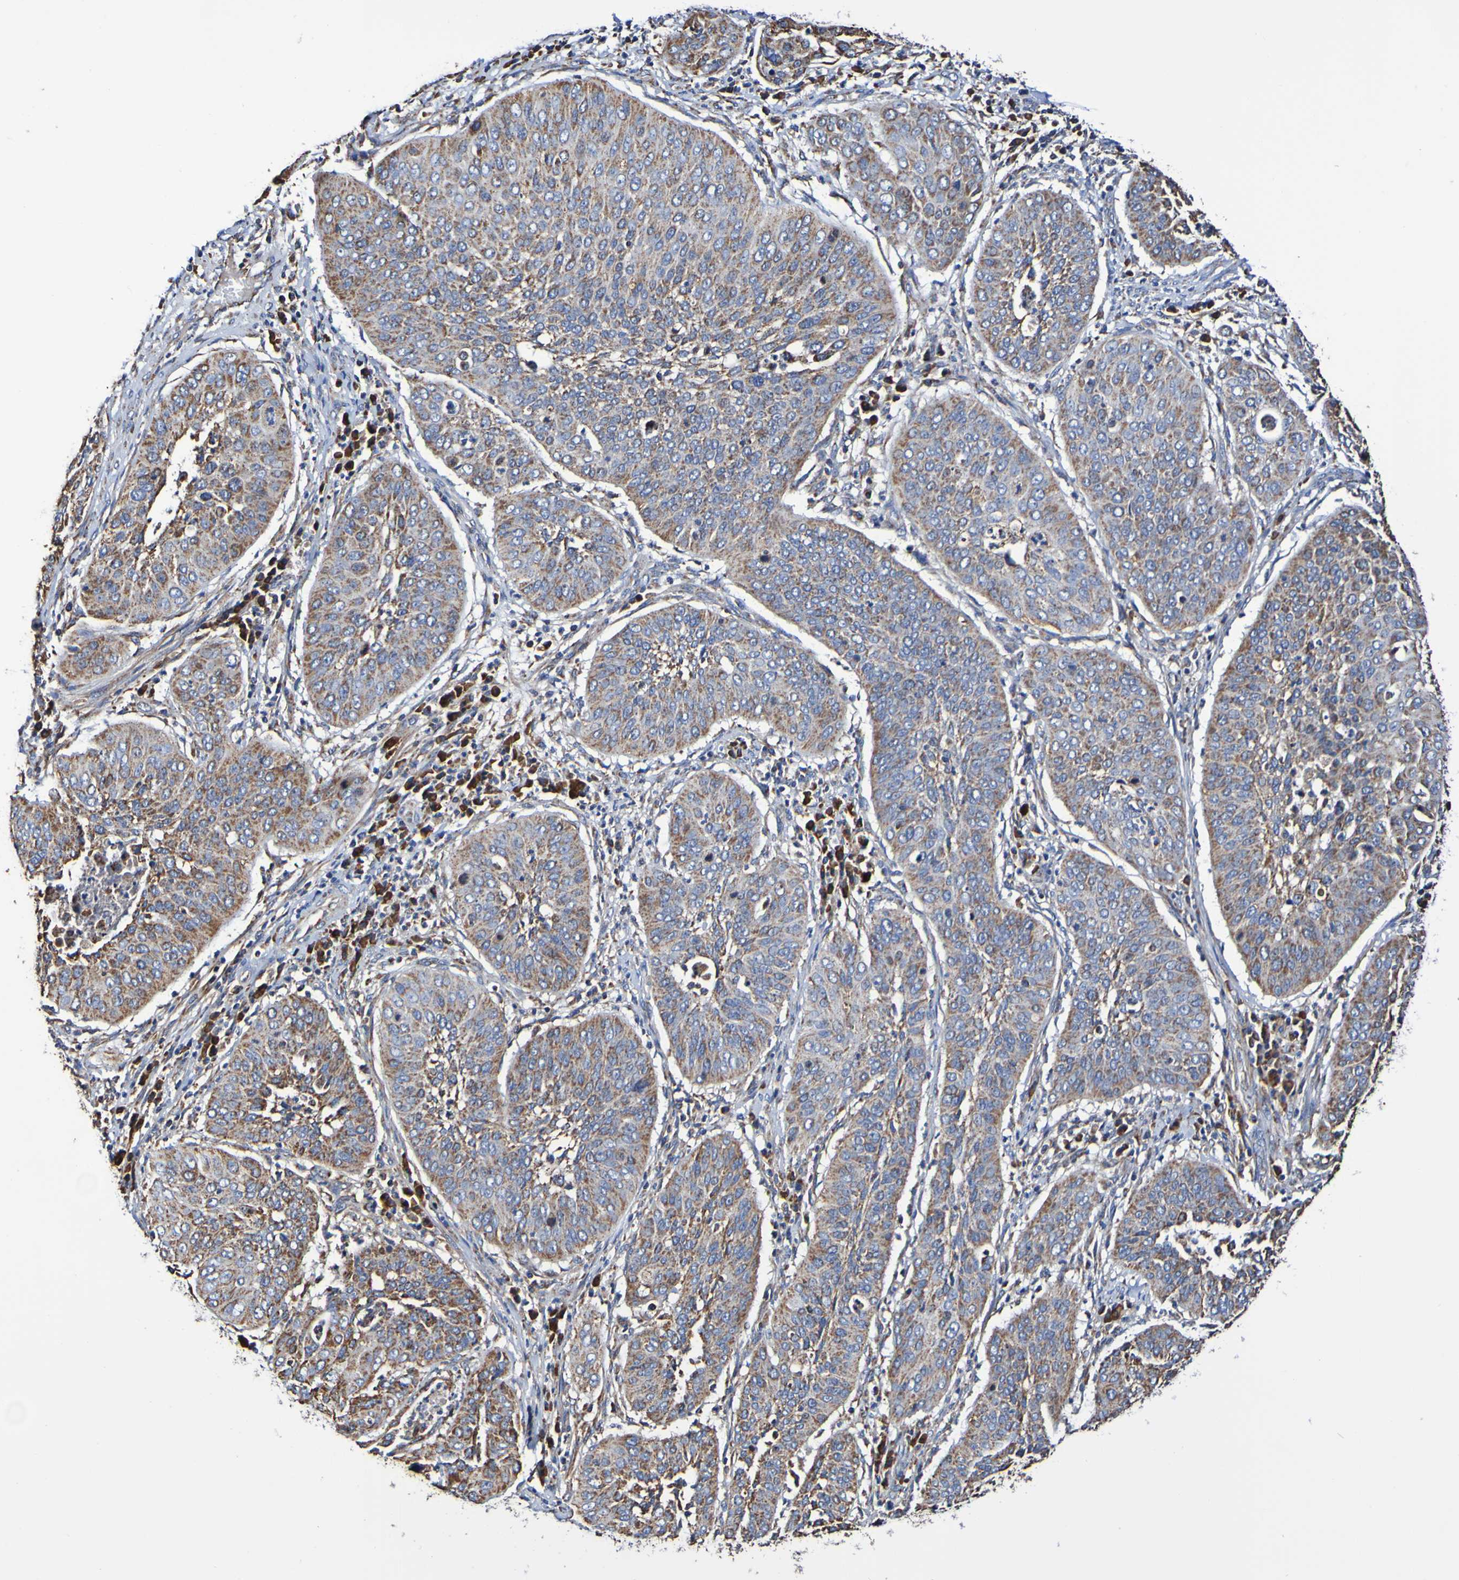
{"staining": {"intensity": "moderate", "quantity": ">75%", "location": "cytoplasmic/membranous"}, "tissue": "cervical cancer", "cell_type": "Tumor cells", "image_type": "cancer", "snomed": [{"axis": "morphology", "description": "Normal tissue, NOS"}, {"axis": "morphology", "description": "Squamous cell carcinoma, NOS"}, {"axis": "topography", "description": "Cervix"}], "caption": "DAB (3,3'-diaminobenzidine) immunohistochemical staining of human cervical cancer (squamous cell carcinoma) shows moderate cytoplasmic/membranous protein positivity in approximately >75% of tumor cells. (DAB IHC, brown staining for protein, blue staining for nuclei).", "gene": "IL18R1", "patient": {"sex": "female", "age": 39}}